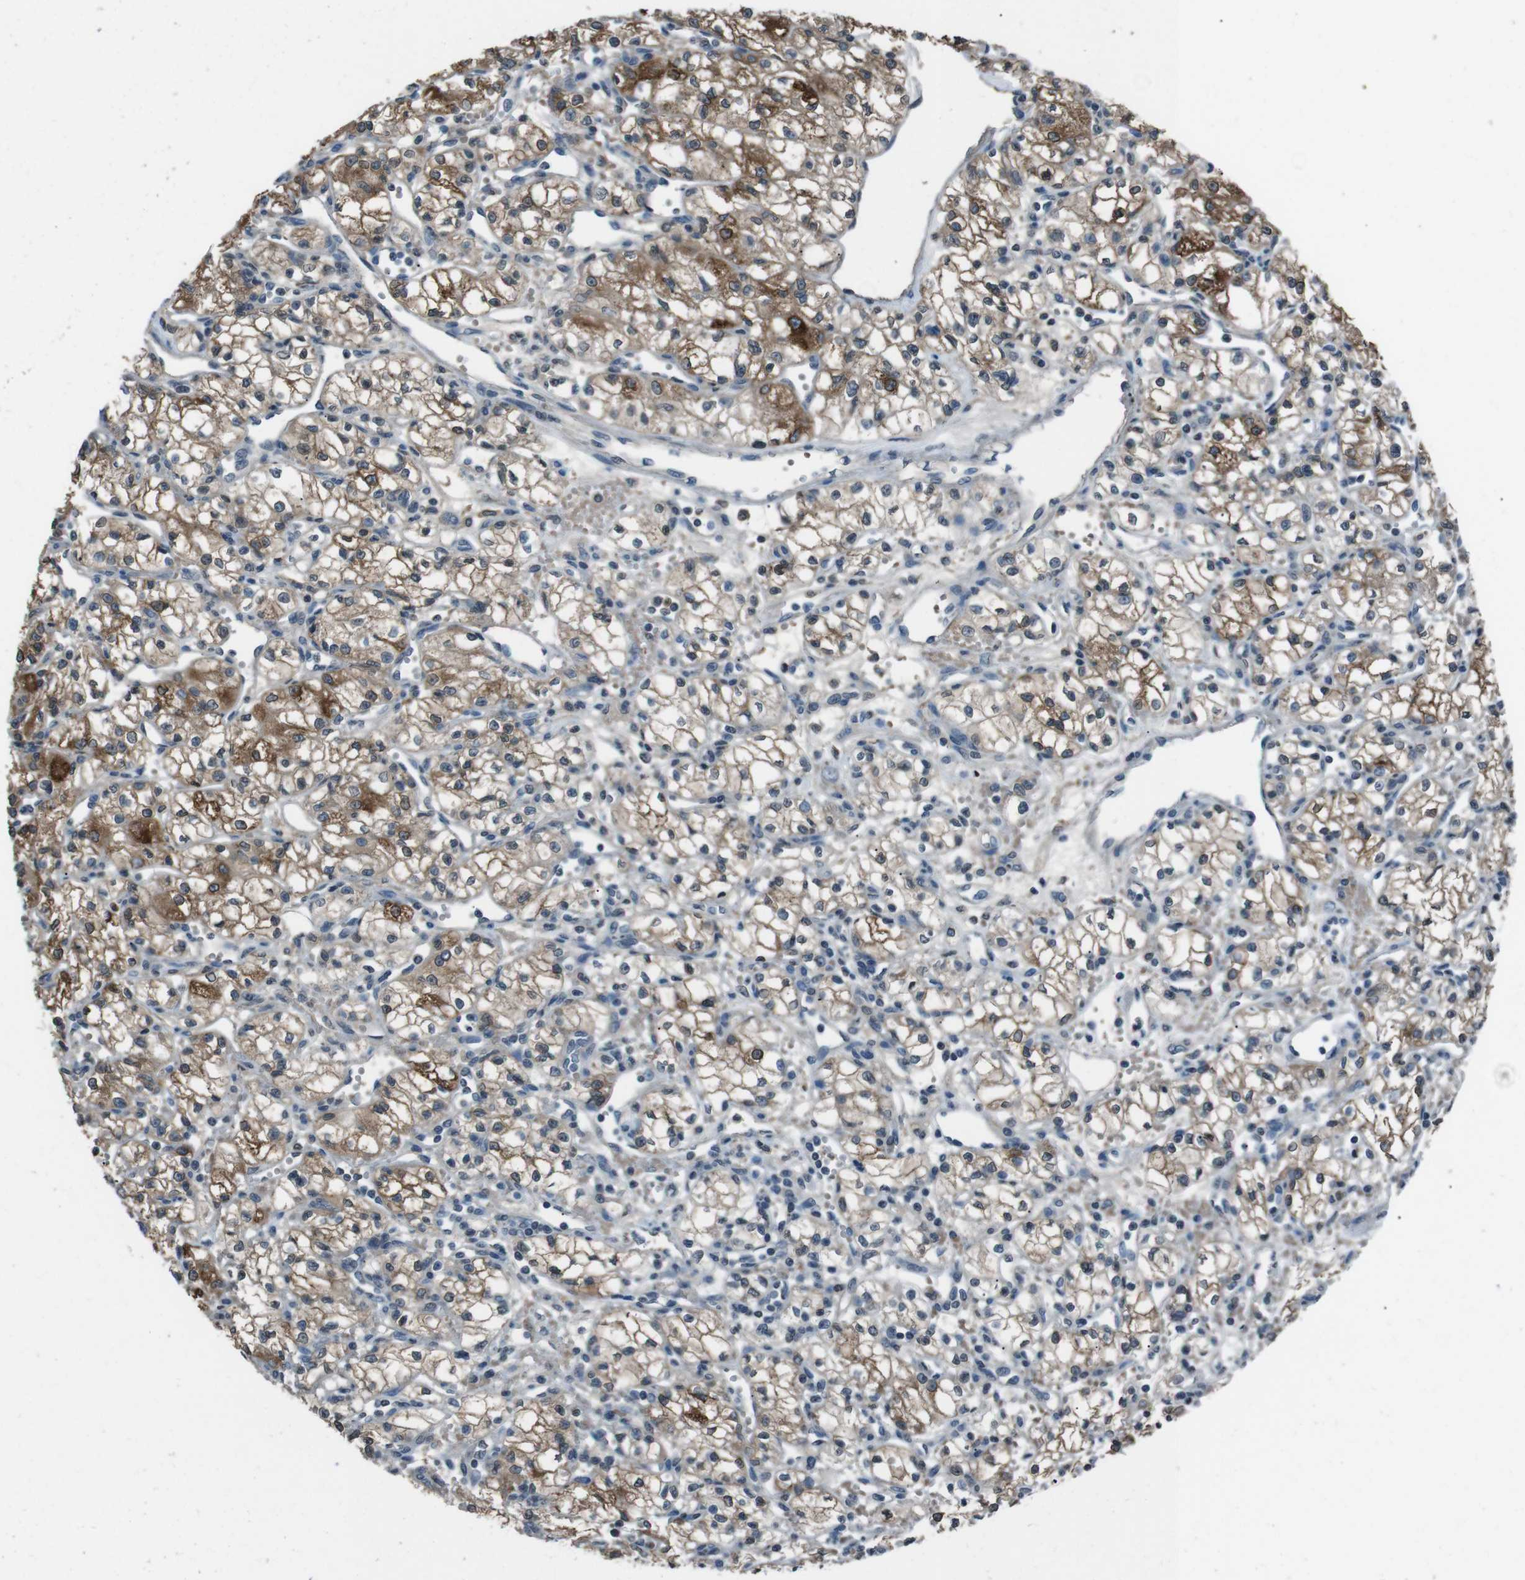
{"staining": {"intensity": "moderate", "quantity": ">75%", "location": "cytoplasmic/membranous"}, "tissue": "renal cancer", "cell_type": "Tumor cells", "image_type": "cancer", "snomed": [{"axis": "morphology", "description": "Normal tissue, NOS"}, {"axis": "morphology", "description": "Adenocarcinoma, NOS"}, {"axis": "topography", "description": "Kidney"}], "caption": "Tumor cells exhibit moderate cytoplasmic/membranous staining in about >75% of cells in renal adenocarcinoma.", "gene": "UGT1A6", "patient": {"sex": "male", "age": 59}}